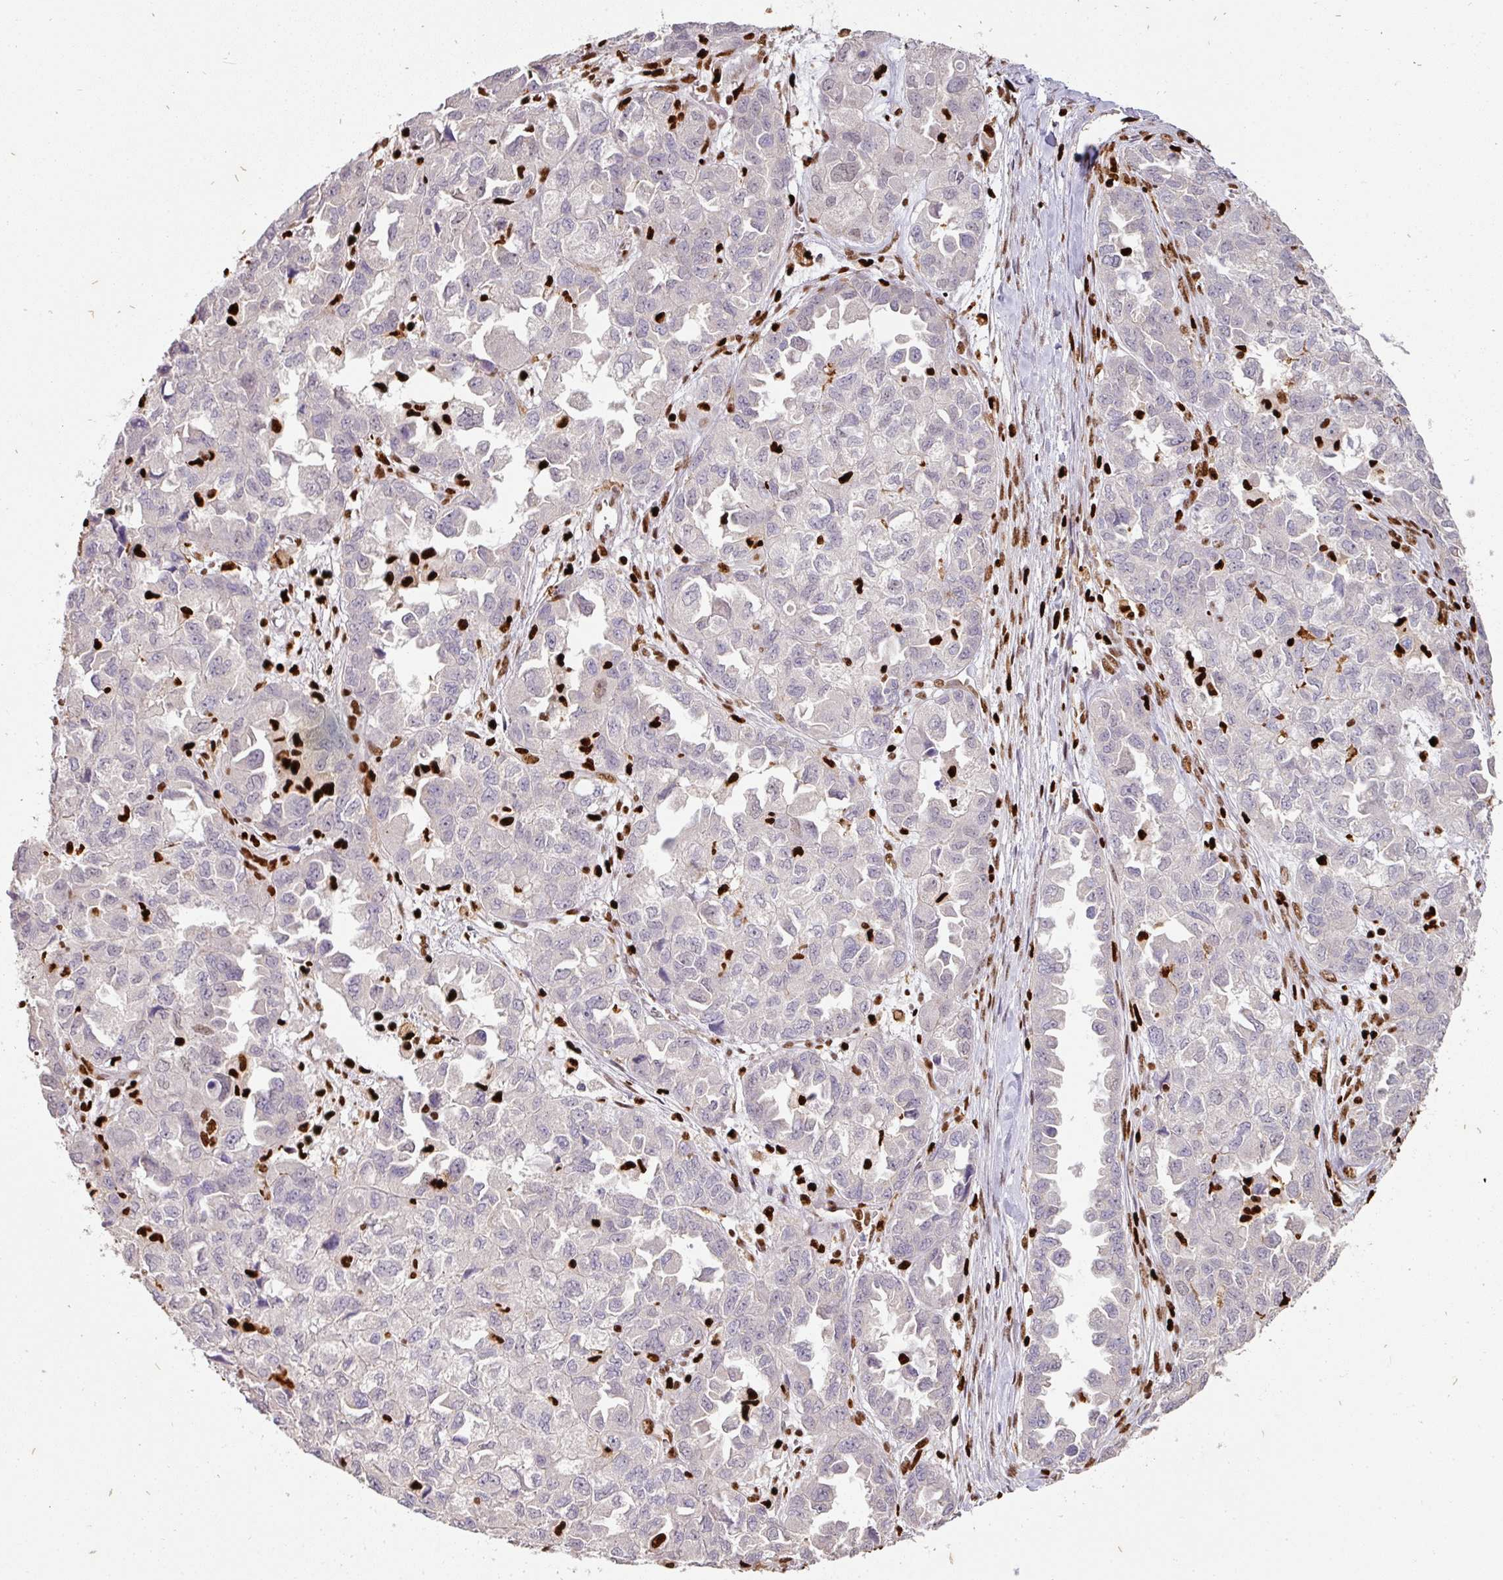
{"staining": {"intensity": "strong", "quantity": "<25%", "location": "nuclear"}, "tissue": "ovarian cancer", "cell_type": "Tumor cells", "image_type": "cancer", "snomed": [{"axis": "morphology", "description": "Cystadenocarcinoma, serous, NOS"}, {"axis": "topography", "description": "Ovary"}], "caption": "Immunohistochemical staining of ovarian cancer (serous cystadenocarcinoma) shows medium levels of strong nuclear protein expression in approximately <25% of tumor cells.", "gene": "SAMHD1", "patient": {"sex": "female", "age": 84}}